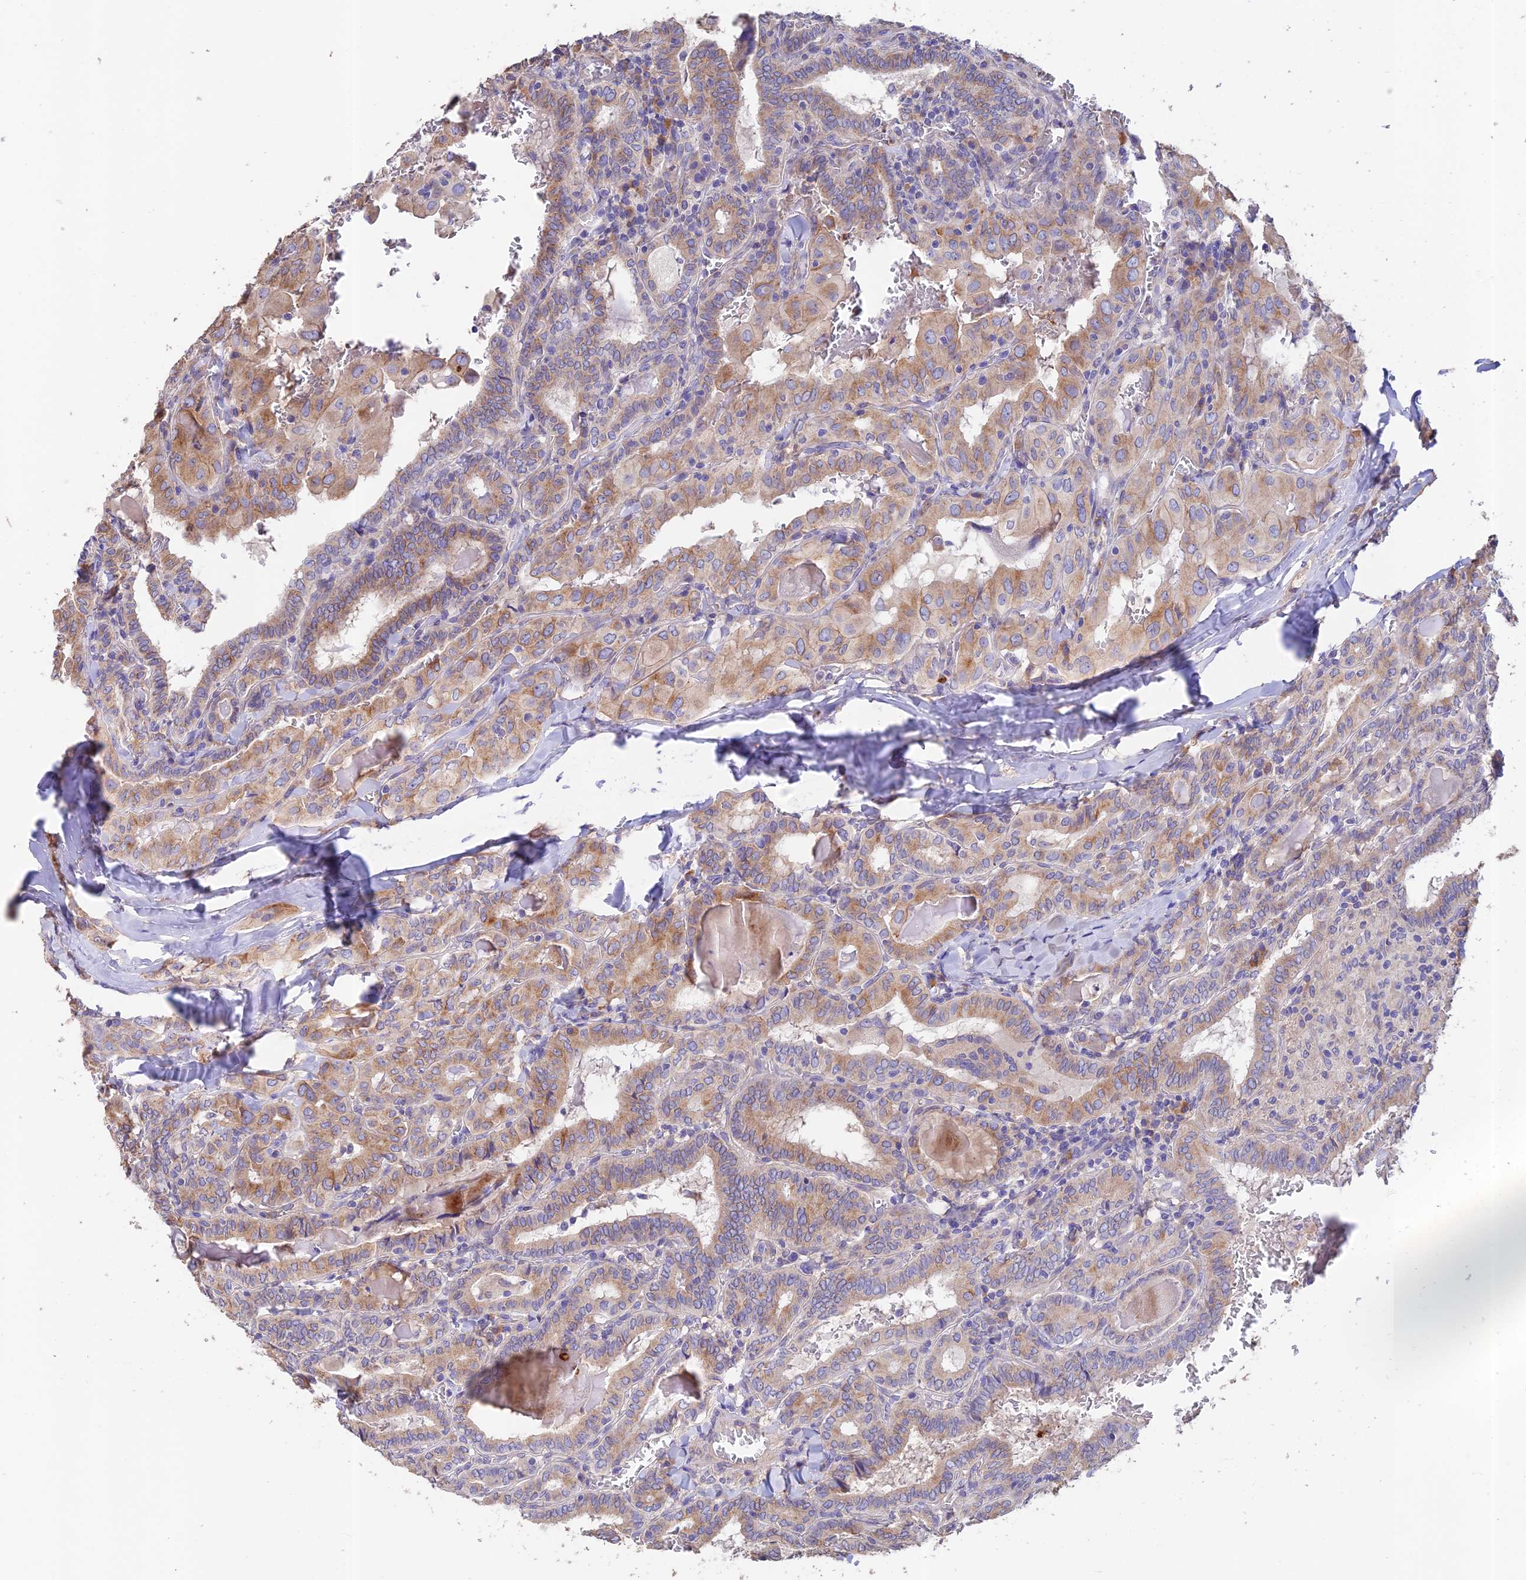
{"staining": {"intensity": "moderate", "quantity": "25%-75%", "location": "cytoplasmic/membranous"}, "tissue": "thyroid cancer", "cell_type": "Tumor cells", "image_type": "cancer", "snomed": [{"axis": "morphology", "description": "Papillary adenocarcinoma, NOS"}, {"axis": "topography", "description": "Thyroid gland"}], "caption": "The micrograph shows immunohistochemical staining of thyroid cancer (papillary adenocarcinoma). There is moderate cytoplasmic/membranous expression is identified in approximately 25%-75% of tumor cells.", "gene": "EMC3", "patient": {"sex": "female", "age": 72}}